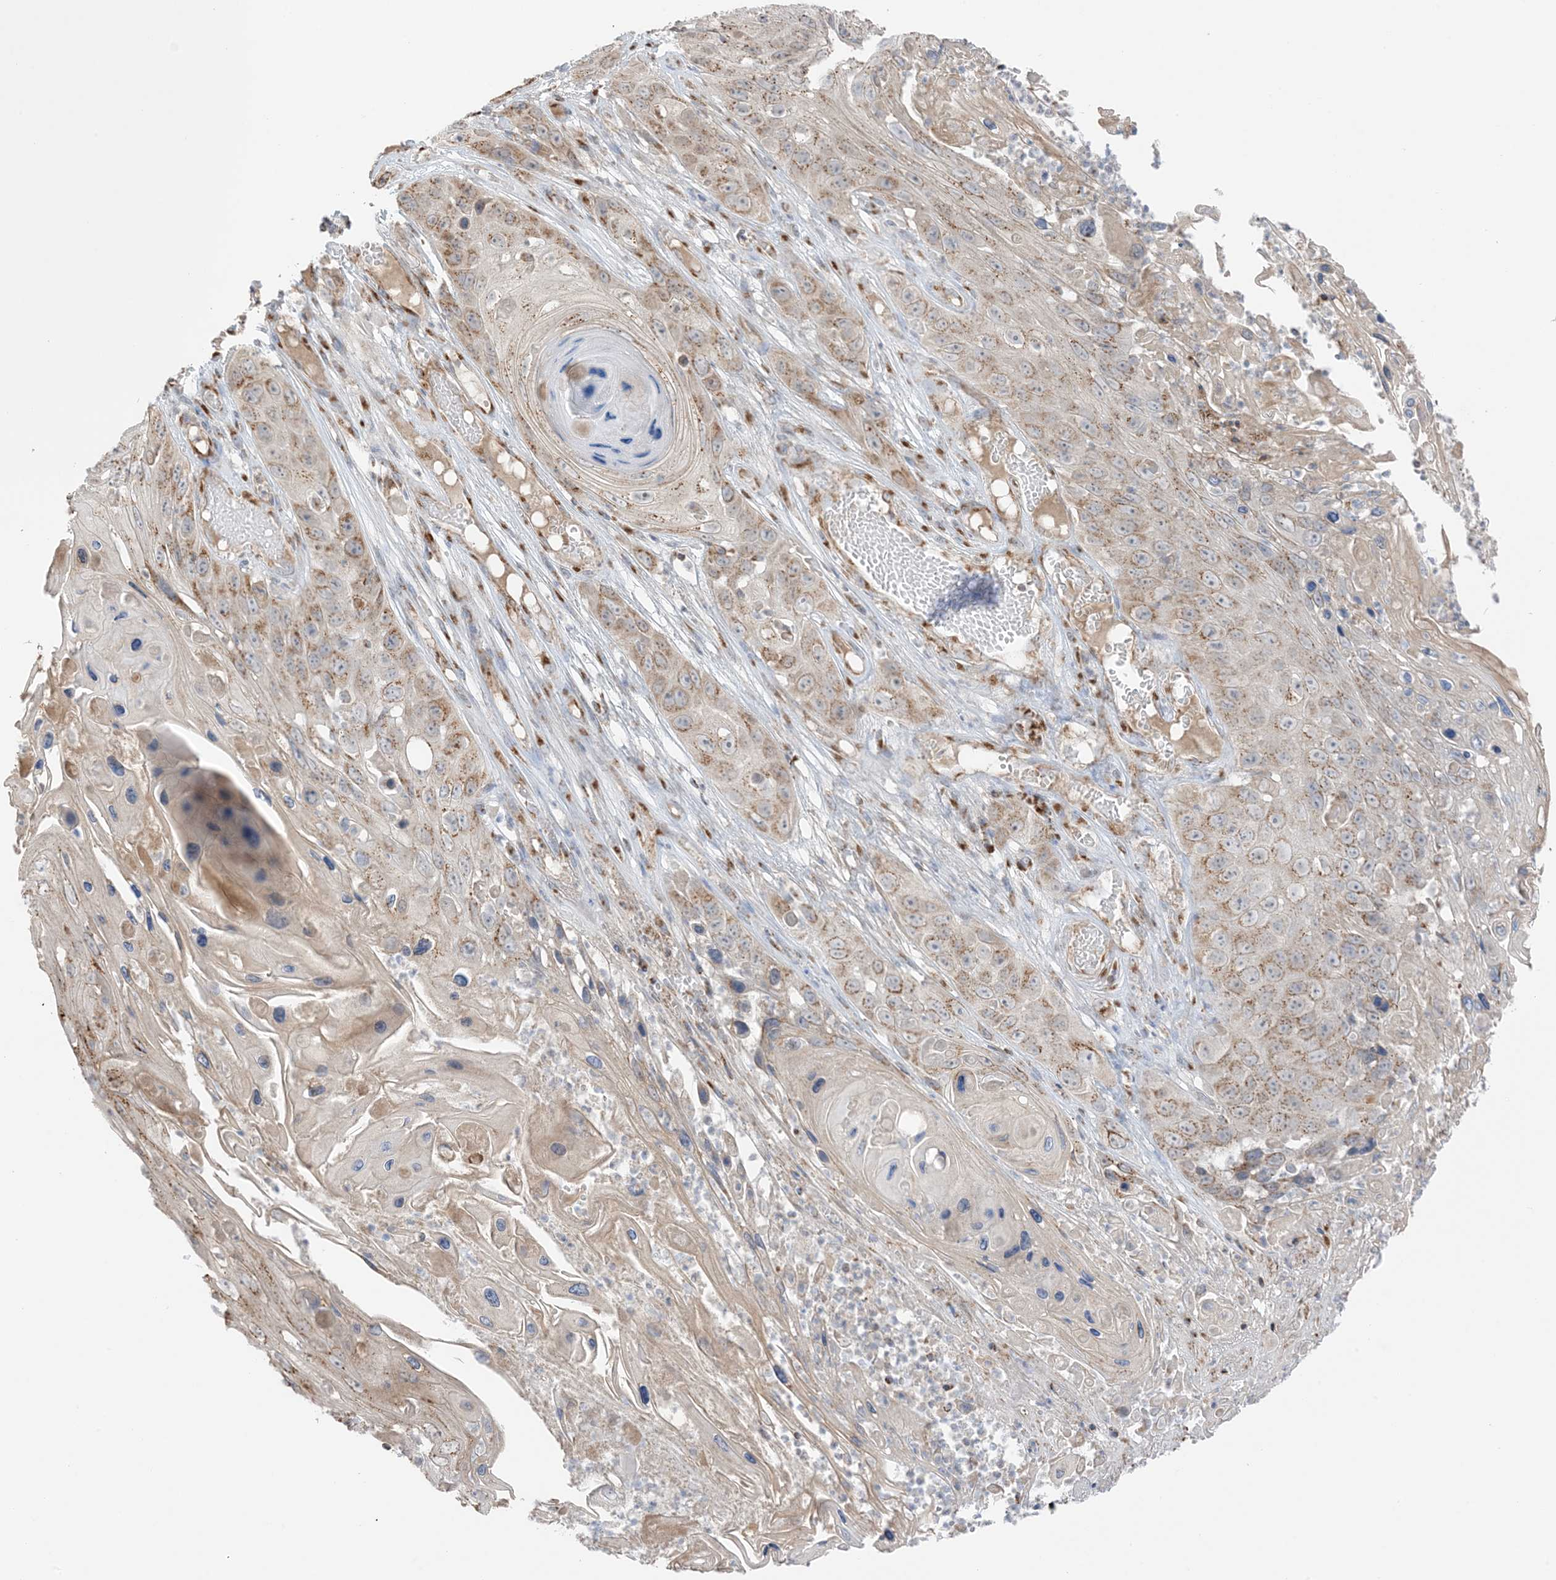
{"staining": {"intensity": "moderate", "quantity": ">75%", "location": "cytoplasmic/membranous"}, "tissue": "skin cancer", "cell_type": "Tumor cells", "image_type": "cancer", "snomed": [{"axis": "morphology", "description": "Squamous cell carcinoma, NOS"}, {"axis": "topography", "description": "Skin"}], "caption": "About >75% of tumor cells in squamous cell carcinoma (skin) reveal moderate cytoplasmic/membranous protein staining as visualized by brown immunohistochemical staining.", "gene": "SLC25A12", "patient": {"sex": "male", "age": 55}}